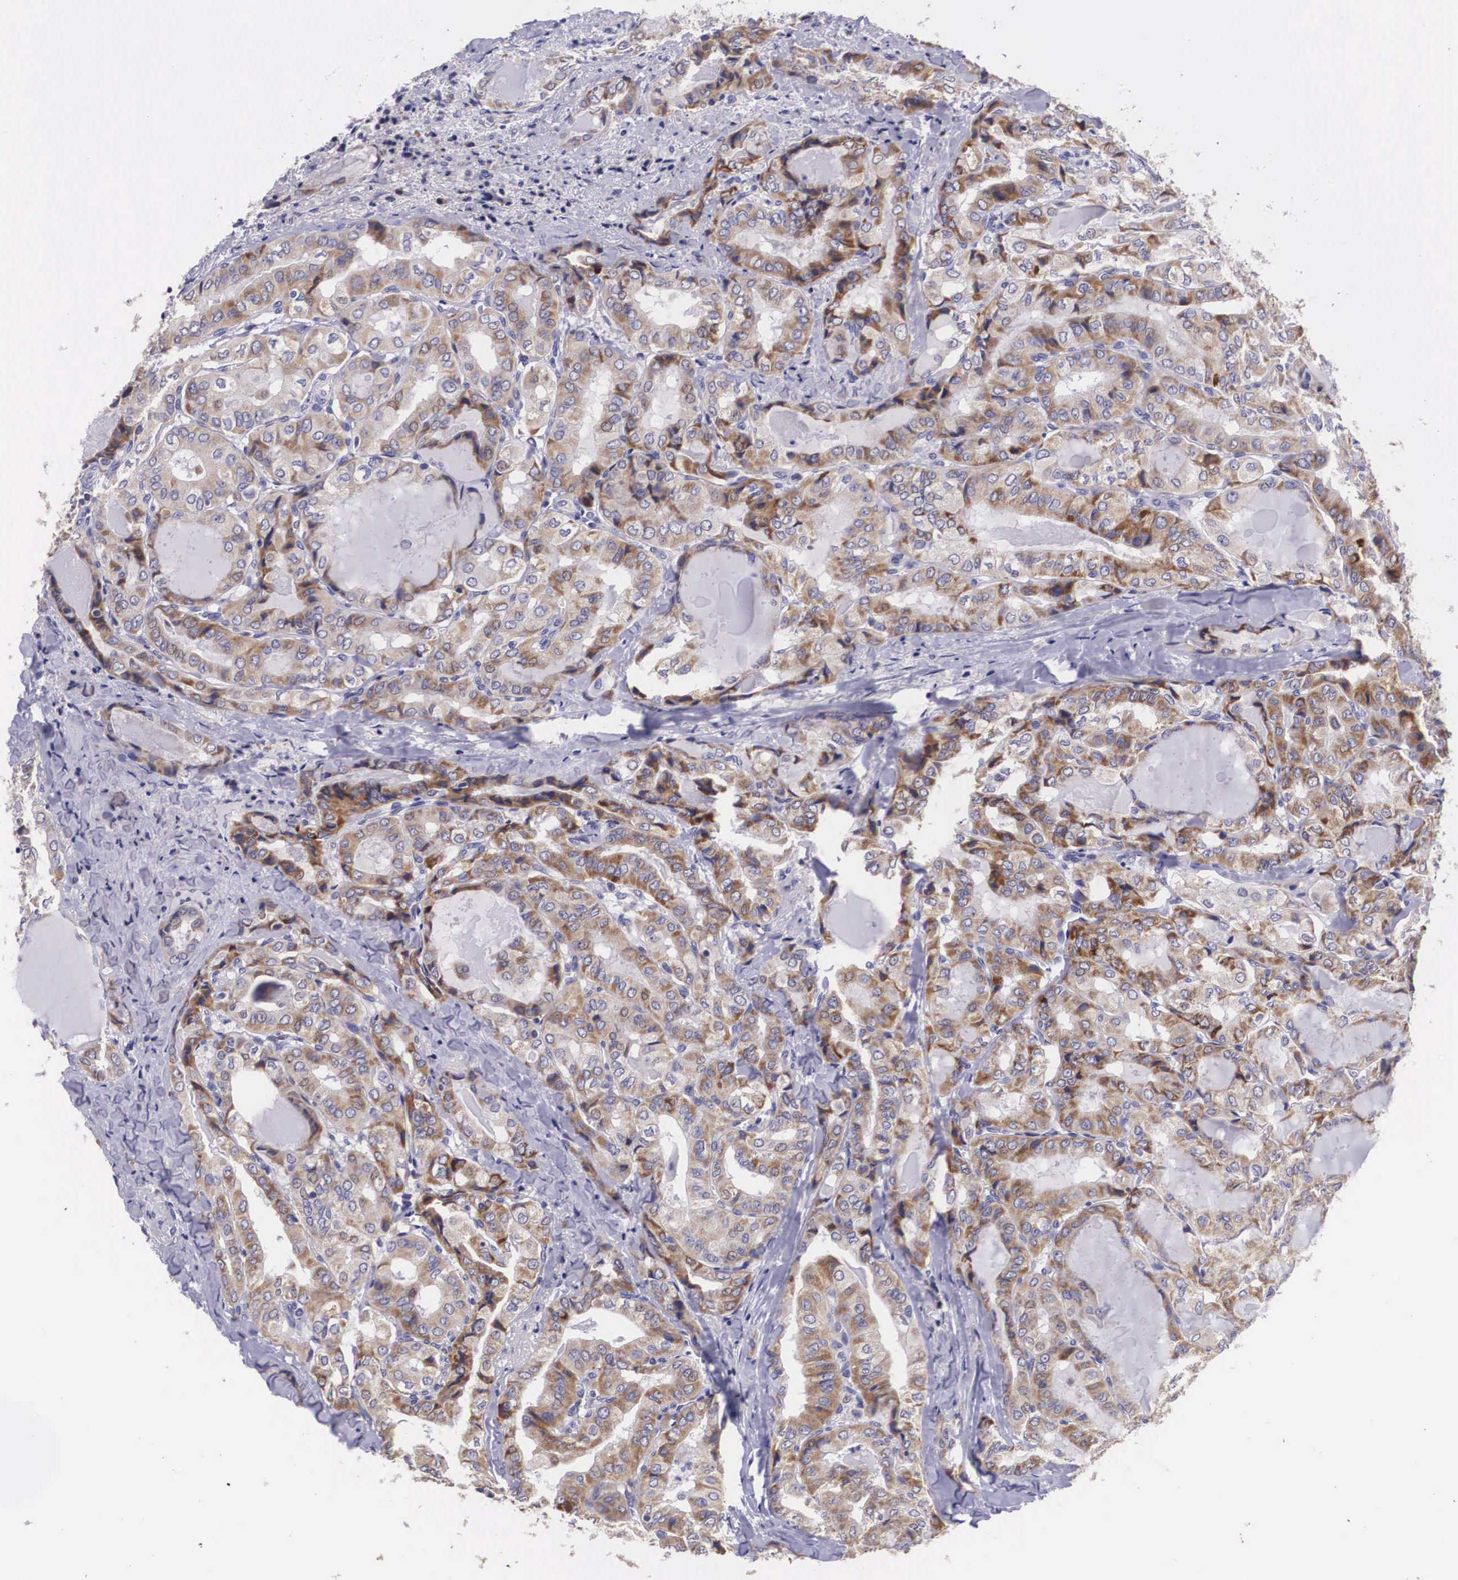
{"staining": {"intensity": "weak", "quantity": "25%-75%", "location": "cytoplasmic/membranous"}, "tissue": "thyroid cancer", "cell_type": "Tumor cells", "image_type": "cancer", "snomed": [{"axis": "morphology", "description": "Papillary adenocarcinoma, NOS"}, {"axis": "topography", "description": "Thyroid gland"}], "caption": "Immunohistochemical staining of papillary adenocarcinoma (thyroid) demonstrates weak cytoplasmic/membranous protein staining in about 25%-75% of tumor cells.", "gene": "ARG2", "patient": {"sex": "female", "age": 71}}